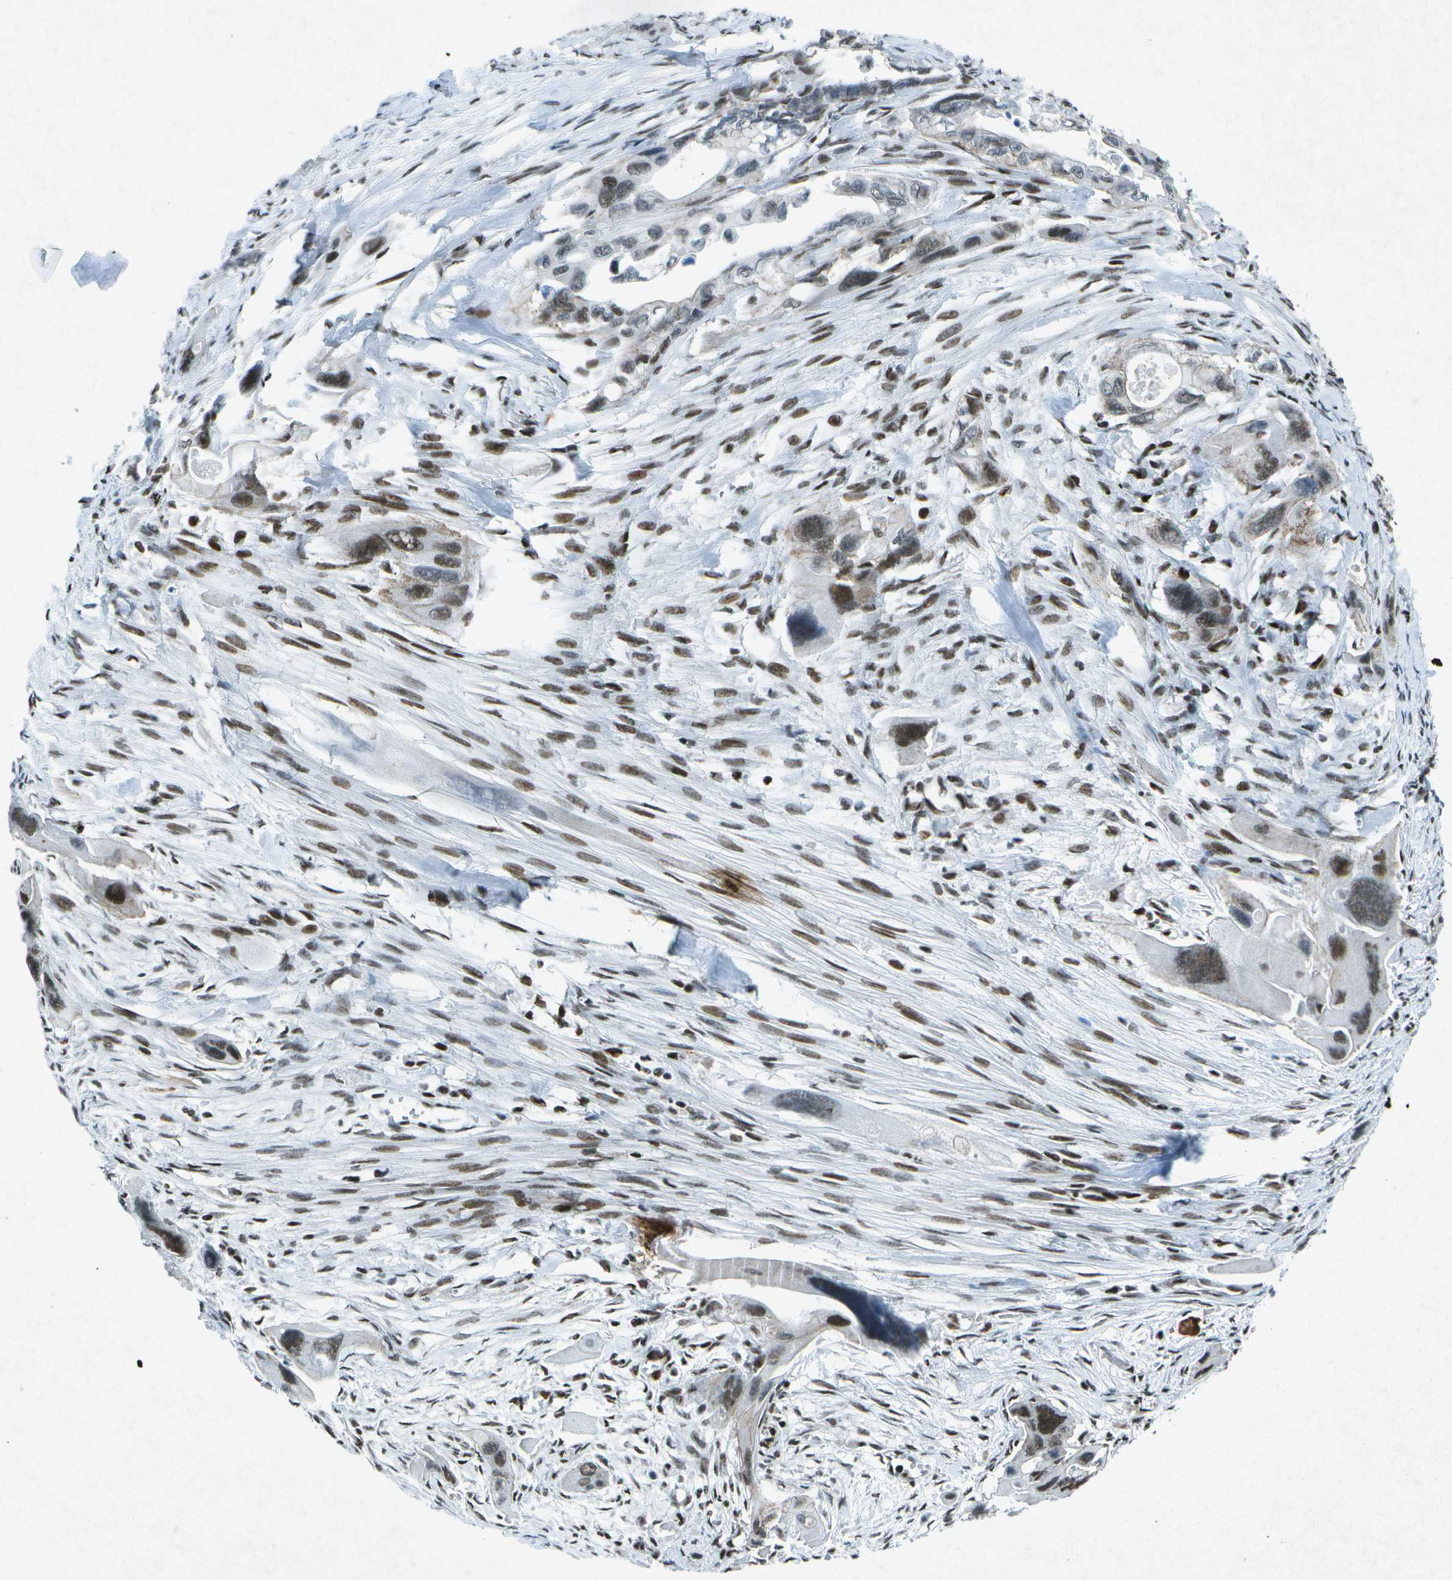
{"staining": {"intensity": "moderate", "quantity": ">75%", "location": "nuclear"}, "tissue": "pancreatic cancer", "cell_type": "Tumor cells", "image_type": "cancer", "snomed": [{"axis": "morphology", "description": "Adenocarcinoma, NOS"}, {"axis": "topography", "description": "Pancreas"}], "caption": "Immunohistochemical staining of human adenocarcinoma (pancreatic) exhibits medium levels of moderate nuclear protein expression in approximately >75% of tumor cells.", "gene": "MTA2", "patient": {"sex": "male", "age": 73}}